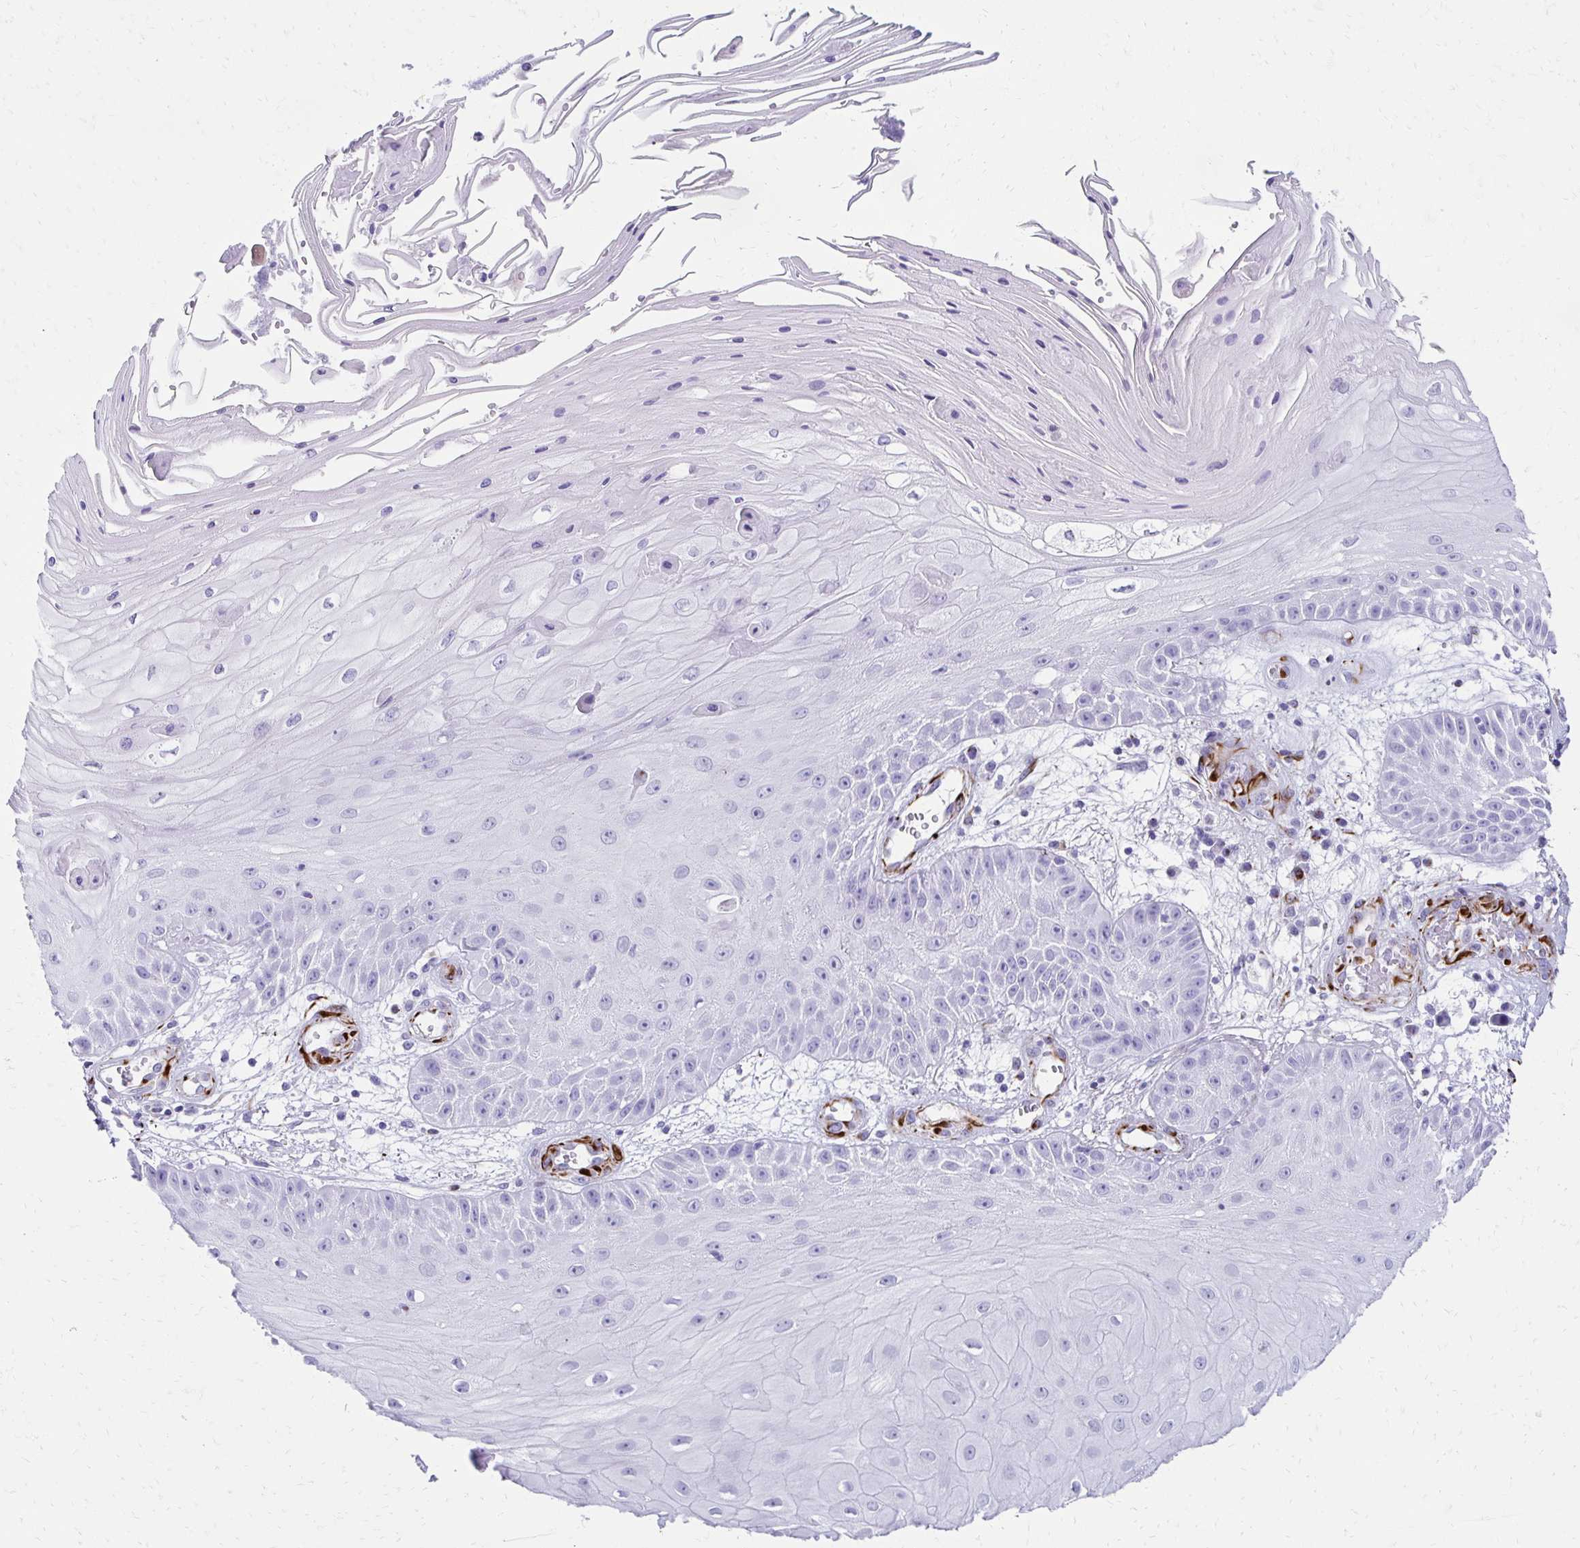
{"staining": {"intensity": "negative", "quantity": "none", "location": "none"}, "tissue": "skin cancer", "cell_type": "Tumor cells", "image_type": "cancer", "snomed": [{"axis": "morphology", "description": "Squamous cell carcinoma, NOS"}, {"axis": "topography", "description": "Skin"}], "caption": "Squamous cell carcinoma (skin) stained for a protein using immunohistochemistry demonstrates no positivity tumor cells.", "gene": "TMEM54", "patient": {"sex": "male", "age": 70}}